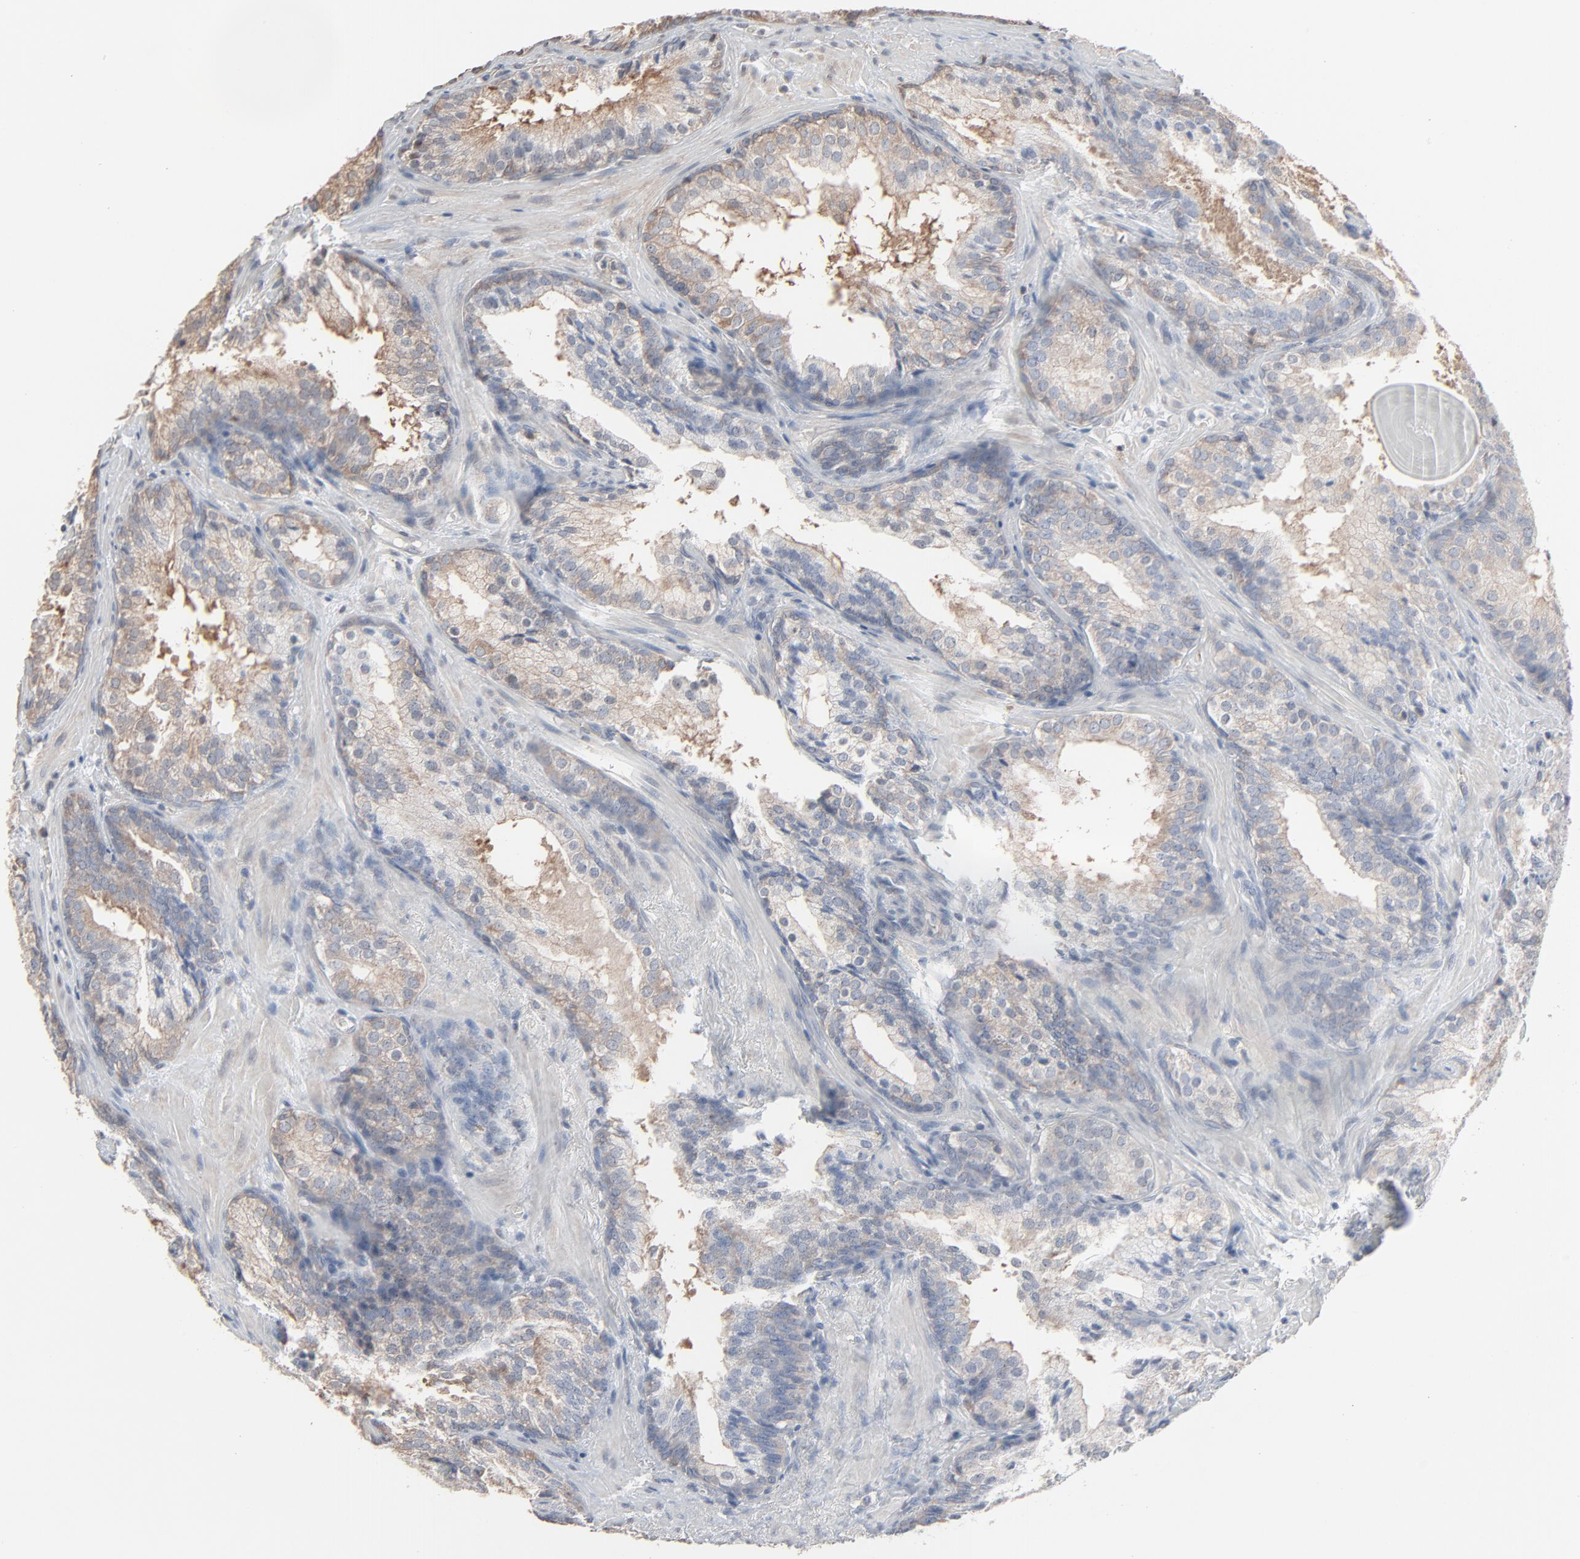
{"staining": {"intensity": "weak", "quantity": ">75%", "location": "cytoplasmic/membranous"}, "tissue": "prostate cancer", "cell_type": "Tumor cells", "image_type": "cancer", "snomed": [{"axis": "morphology", "description": "Adenocarcinoma, Low grade"}, {"axis": "topography", "description": "Prostate"}], "caption": "Immunohistochemistry micrograph of human prostate cancer stained for a protein (brown), which displays low levels of weak cytoplasmic/membranous staining in about >75% of tumor cells.", "gene": "CCT5", "patient": {"sex": "male", "age": 69}}